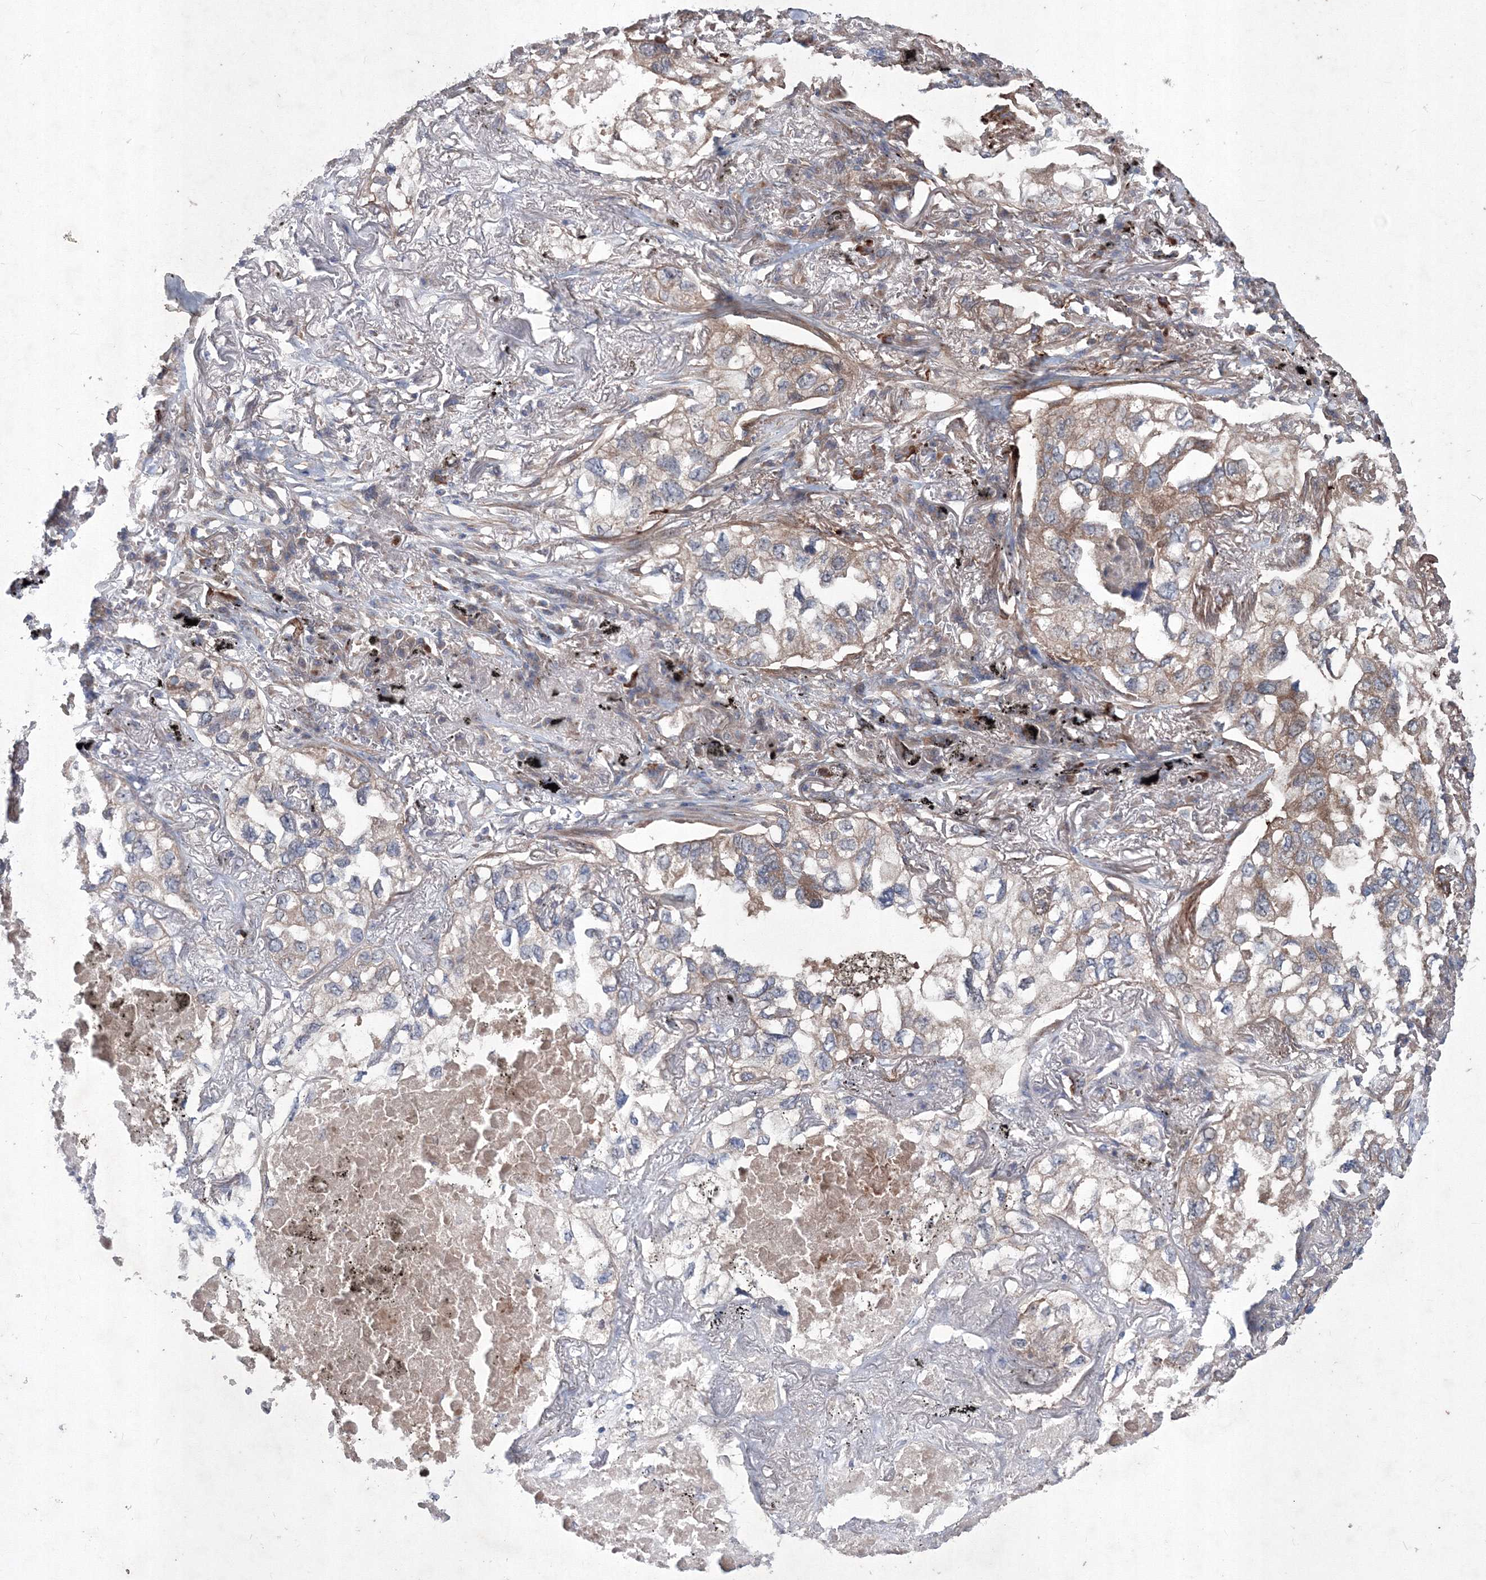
{"staining": {"intensity": "moderate", "quantity": "<25%", "location": "cytoplasmic/membranous"}, "tissue": "lung cancer", "cell_type": "Tumor cells", "image_type": "cancer", "snomed": [{"axis": "morphology", "description": "Adenocarcinoma, NOS"}, {"axis": "topography", "description": "Lung"}], "caption": "Lung adenocarcinoma stained with DAB (3,3'-diaminobenzidine) immunohistochemistry (IHC) shows low levels of moderate cytoplasmic/membranous staining in about <25% of tumor cells.", "gene": "MTRF1L", "patient": {"sex": "male", "age": 65}}